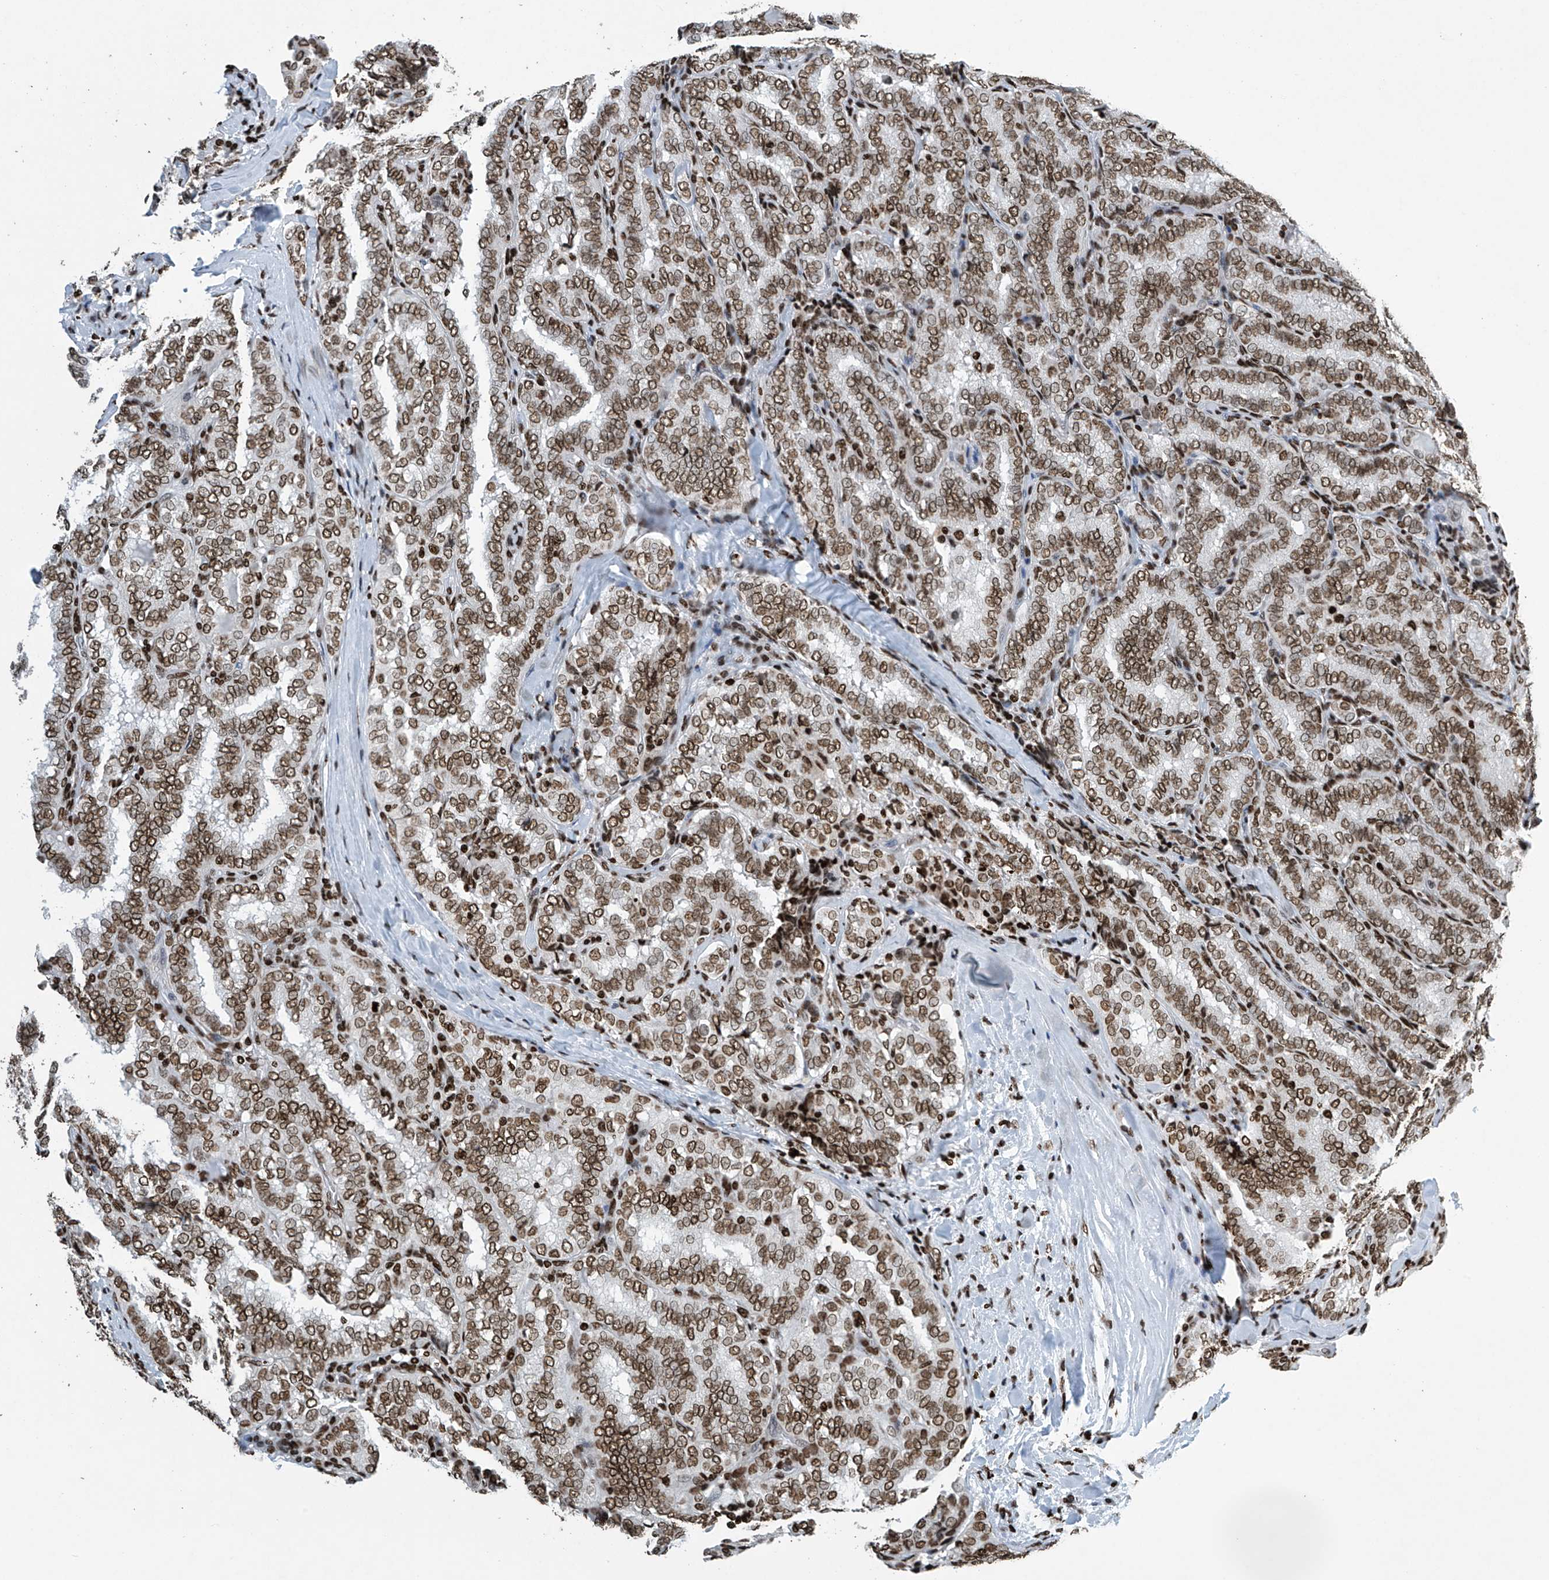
{"staining": {"intensity": "moderate", "quantity": ">75%", "location": "nuclear"}, "tissue": "thyroid cancer", "cell_type": "Tumor cells", "image_type": "cancer", "snomed": [{"axis": "morphology", "description": "Normal tissue, NOS"}, {"axis": "morphology", "description": "Papillary adenocarcinoma, NOS"}, {"axis": "topography", "description": "Thyroid gland"}], "caption": "Thyroid papillary adenocarcinoma stained for a protein (brown) displays moderate nuclear positive expression in approximately >75% of tumor cells.", "gene": "H4C16", "patient": {"sex": "female", "age": 30}}